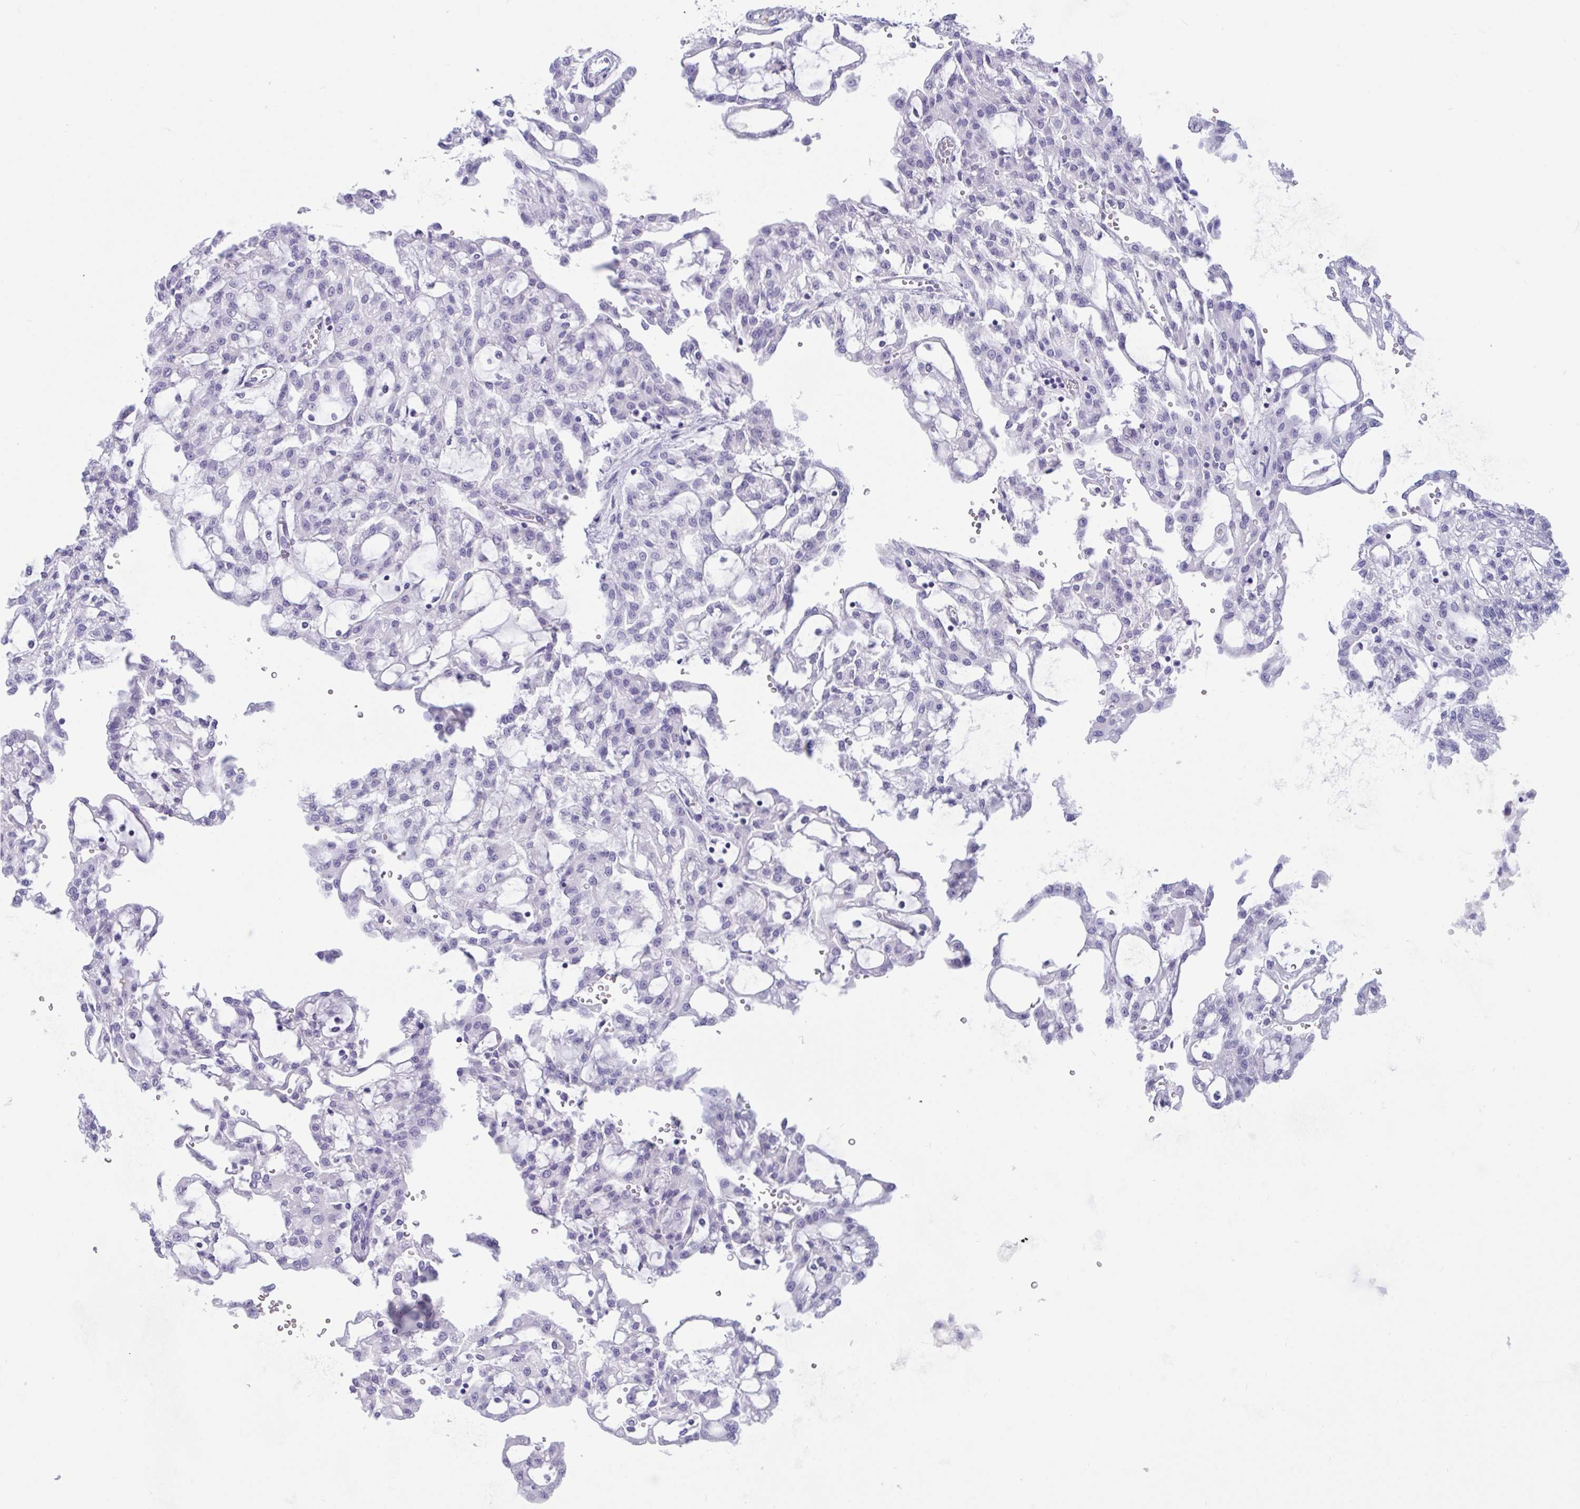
{"staining": {"intensity": "negative", "quantity": "none", "location": "none"}, "tissue": "renal cancer", "cell_type": "Tumor cells", "image_type": "cancer", "snomed": [{"axis": "morphology", "description": "Adenocarcinoma, NOS"}, {"axis": "topography", "description": "Kidney"}], "caption": "Immunohistochemistry (IHC) of renal cancer (adenocarcinoma) exhibits no positivity in tumor cells.", "gene": "OXLD1", "patient": {"sex": "male", "age": 63}}